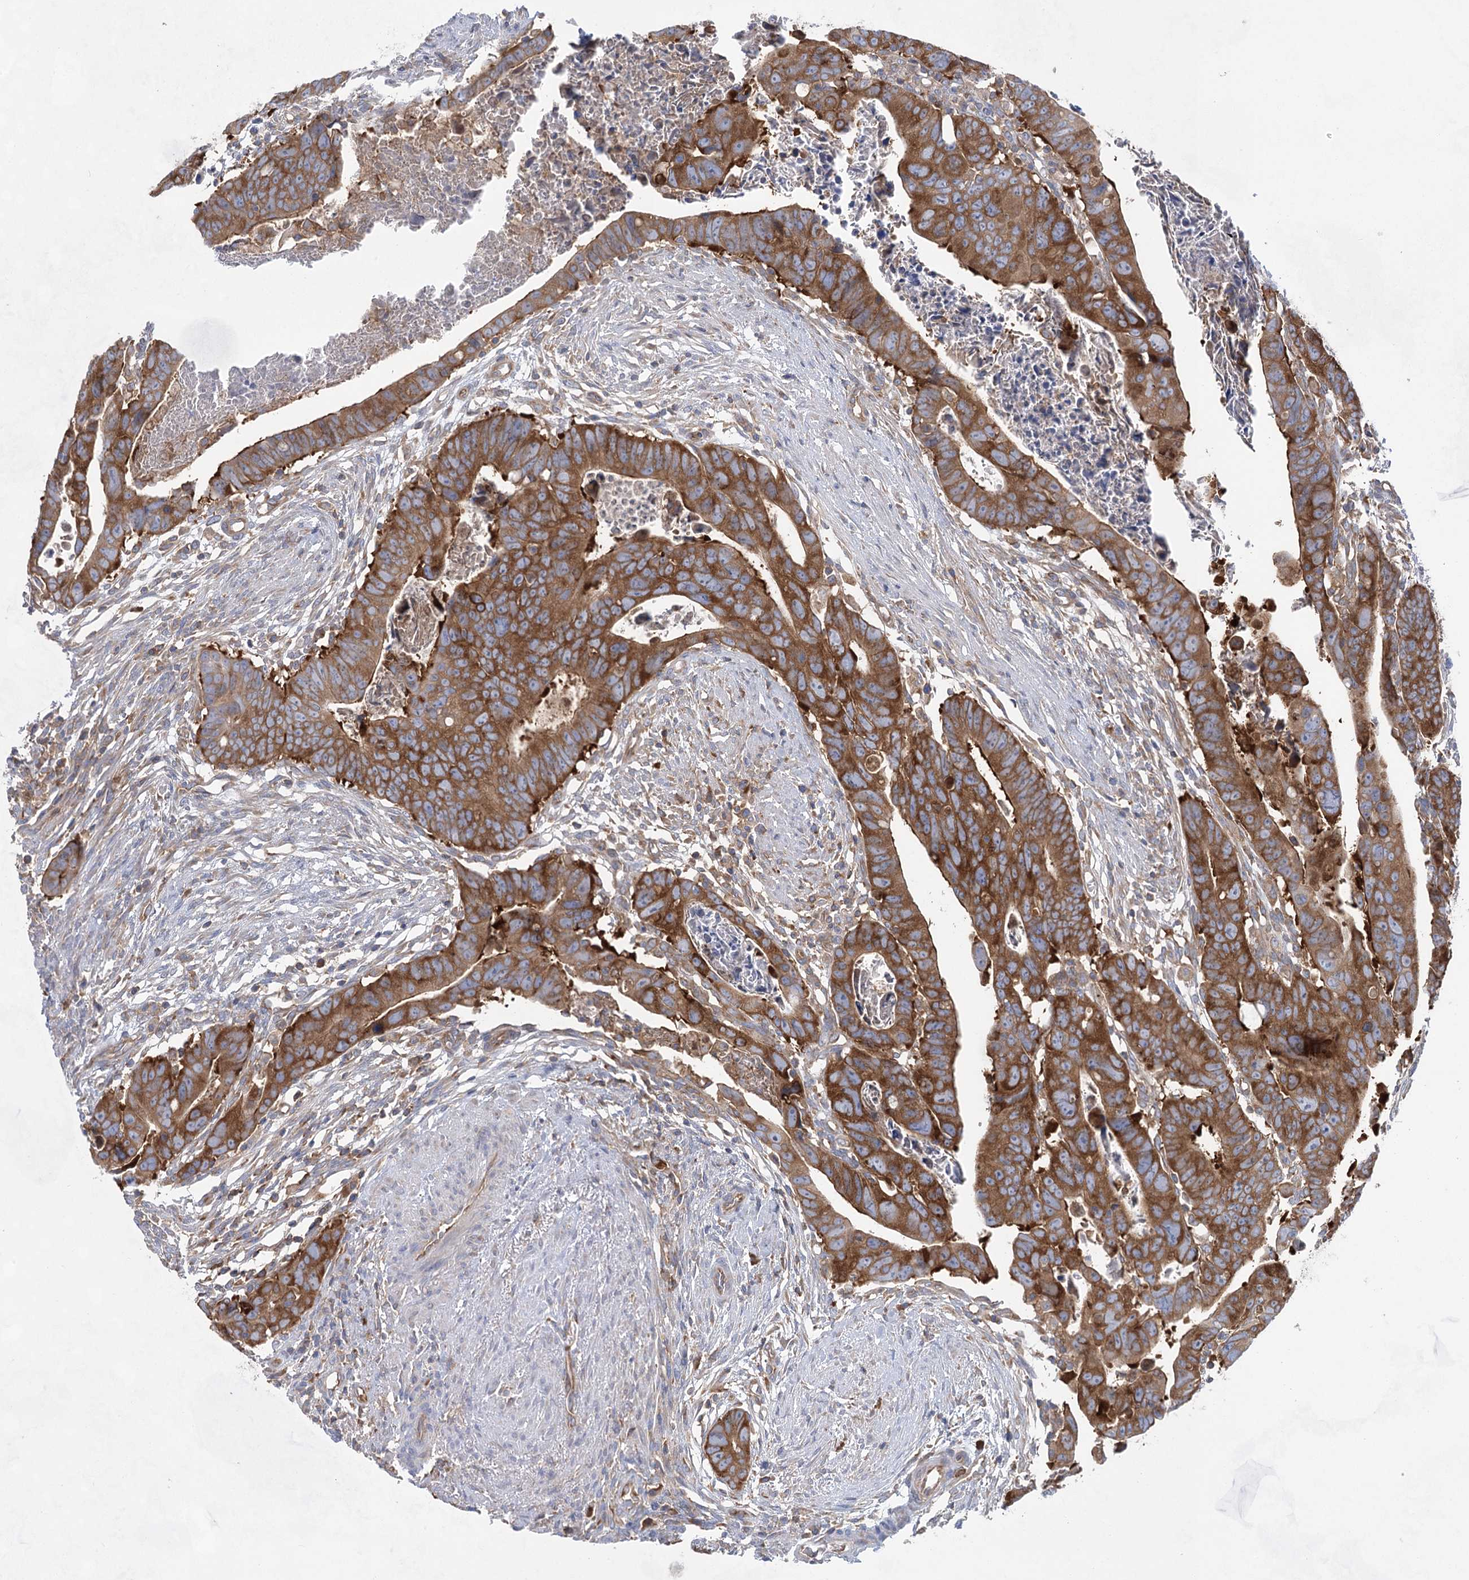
{"staining": {"intensity": "strong", "quantity": ">75%", "location": "cytoplasmic/membranous"}, "tissue": "colorectal cancer", "cell_type": "Tumor cells", "image_type": "cancer", "snomed": [{"axis": "morphology", "description": "Adenocarcinoma, NOS"}, {"axis": "topography", "description": "Rectum"}], "caption": "Human colorectal cancer stained with a protein marker shows strong staining in tumor cells.", "gene": "EIF3A", "patient": {"sex": "female", "age": 65}}